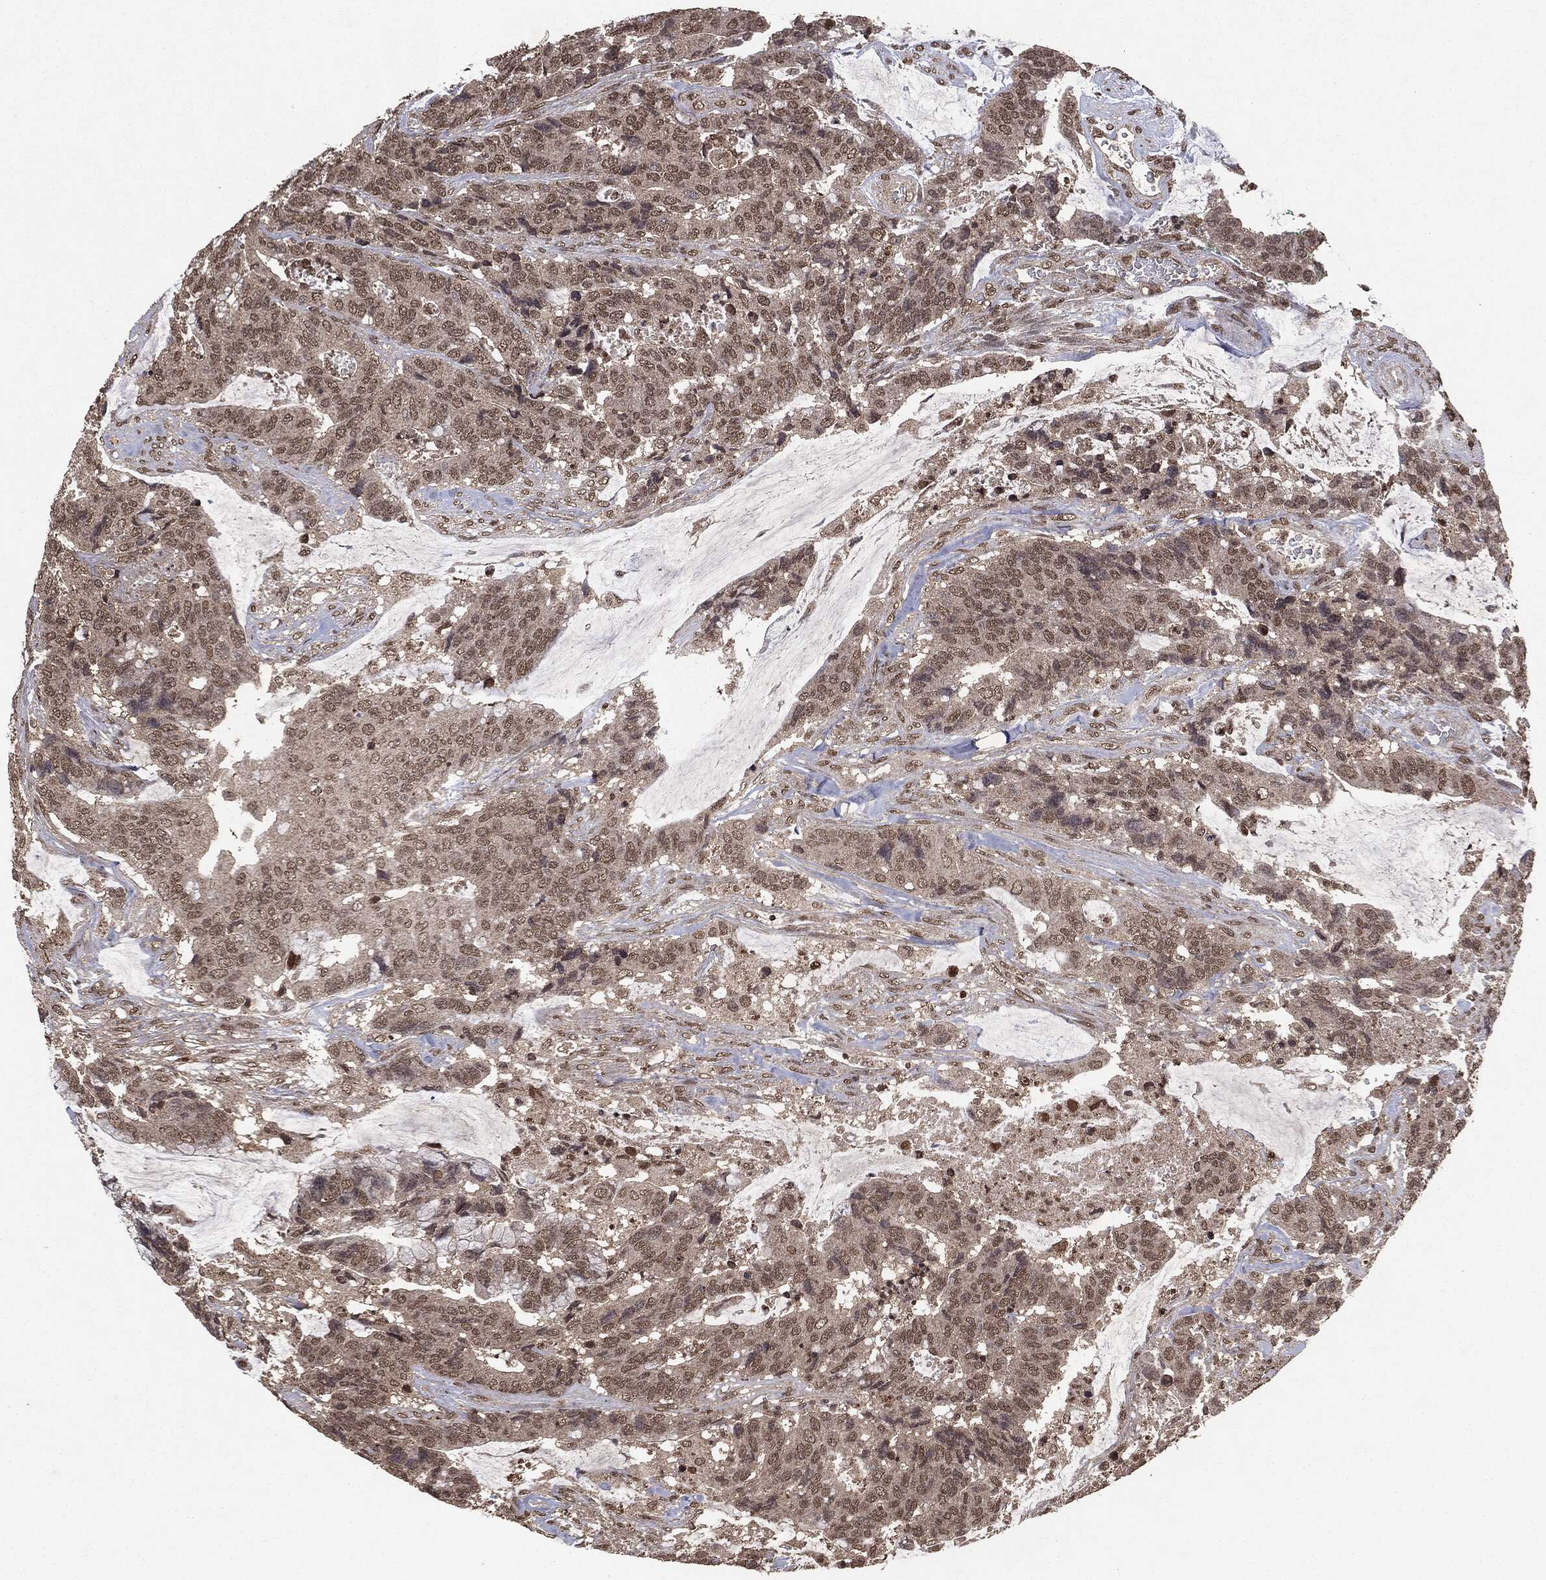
{"staining": {"intensity": "weak", "quantity": ">75%", "location": "cytoplasmic/membranous,nuclear"}, "tissue": "colorectal cancer", "cell_type": "Tumor cells", "image_type": "cancer", "snomed": [{"axis": "morphology", "description": "Adenocarcinoma, NOS"}, {"axis": "topography", "description": "Rectum"}], "caption": "Protein staining of colorectal cancer tissue displays weak cytoplasmic/membranous and nuclear positivity in approximately >75% of tumor cells.", "gene": "PEBP1", "patient": {"sex": "female", "age": 59}}